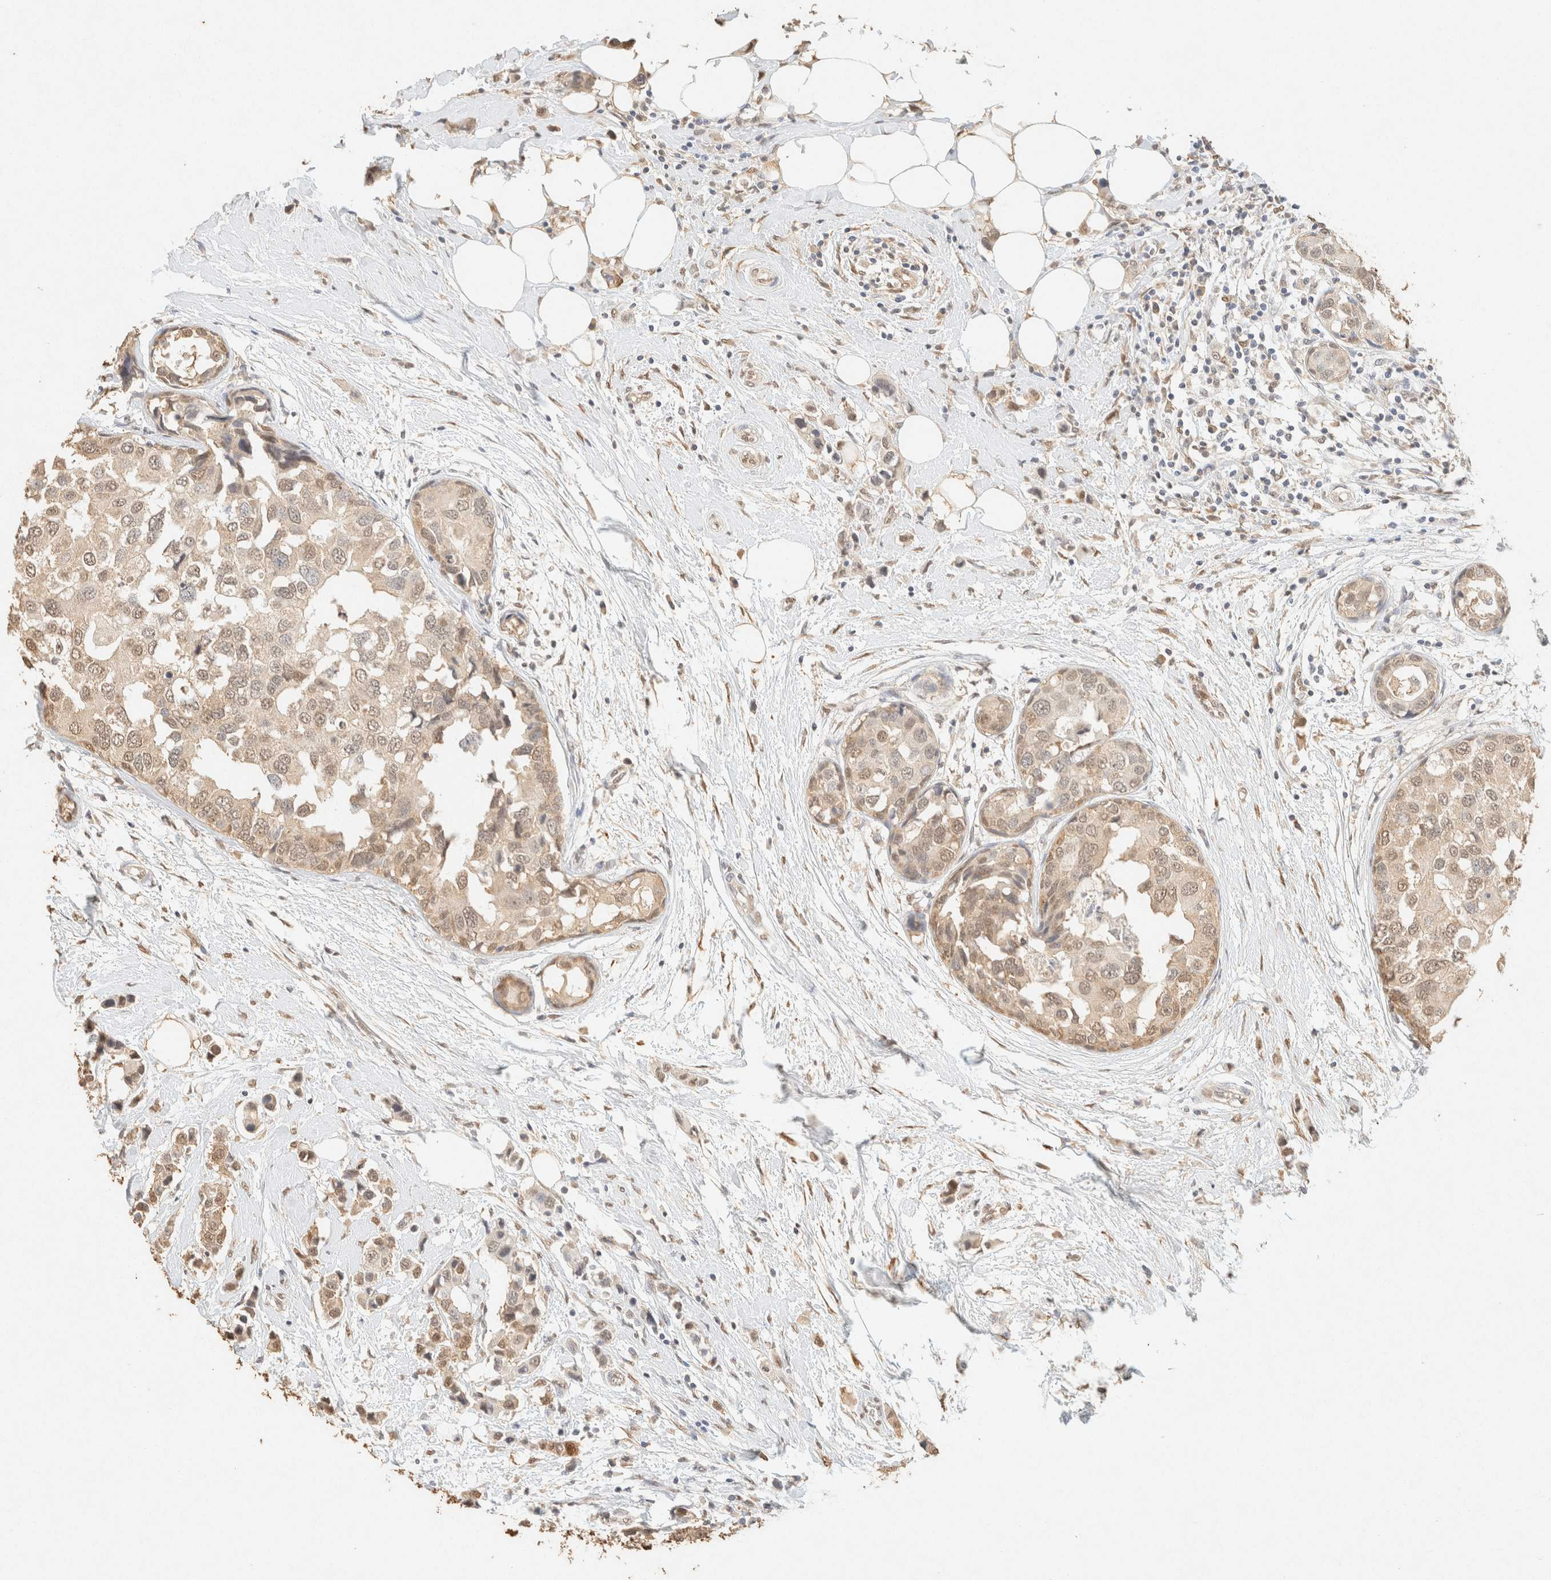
{"staining": {"intensity": "weak", "quantity": ">75%", "location": "cytoplasmic/membranous,nuclear"}, "tissue": "breast cancer", "cell_type": "Tumor cells", "image_type": "cancer", "snomed": [{"axis": "morphology", "description": "Normal tissue, NOS"}, {"axis": "morphology", "description": "Duct carcinoma"}, {"axis": "topography", "description": "Breast"}], "caption": "Breast cancer stained for a protein displays weak cytoplasmic/membranous and nuclear positivity in tumor cells.", "gene": "S100A13", "patient": {"sex": "female", "age": 50}}